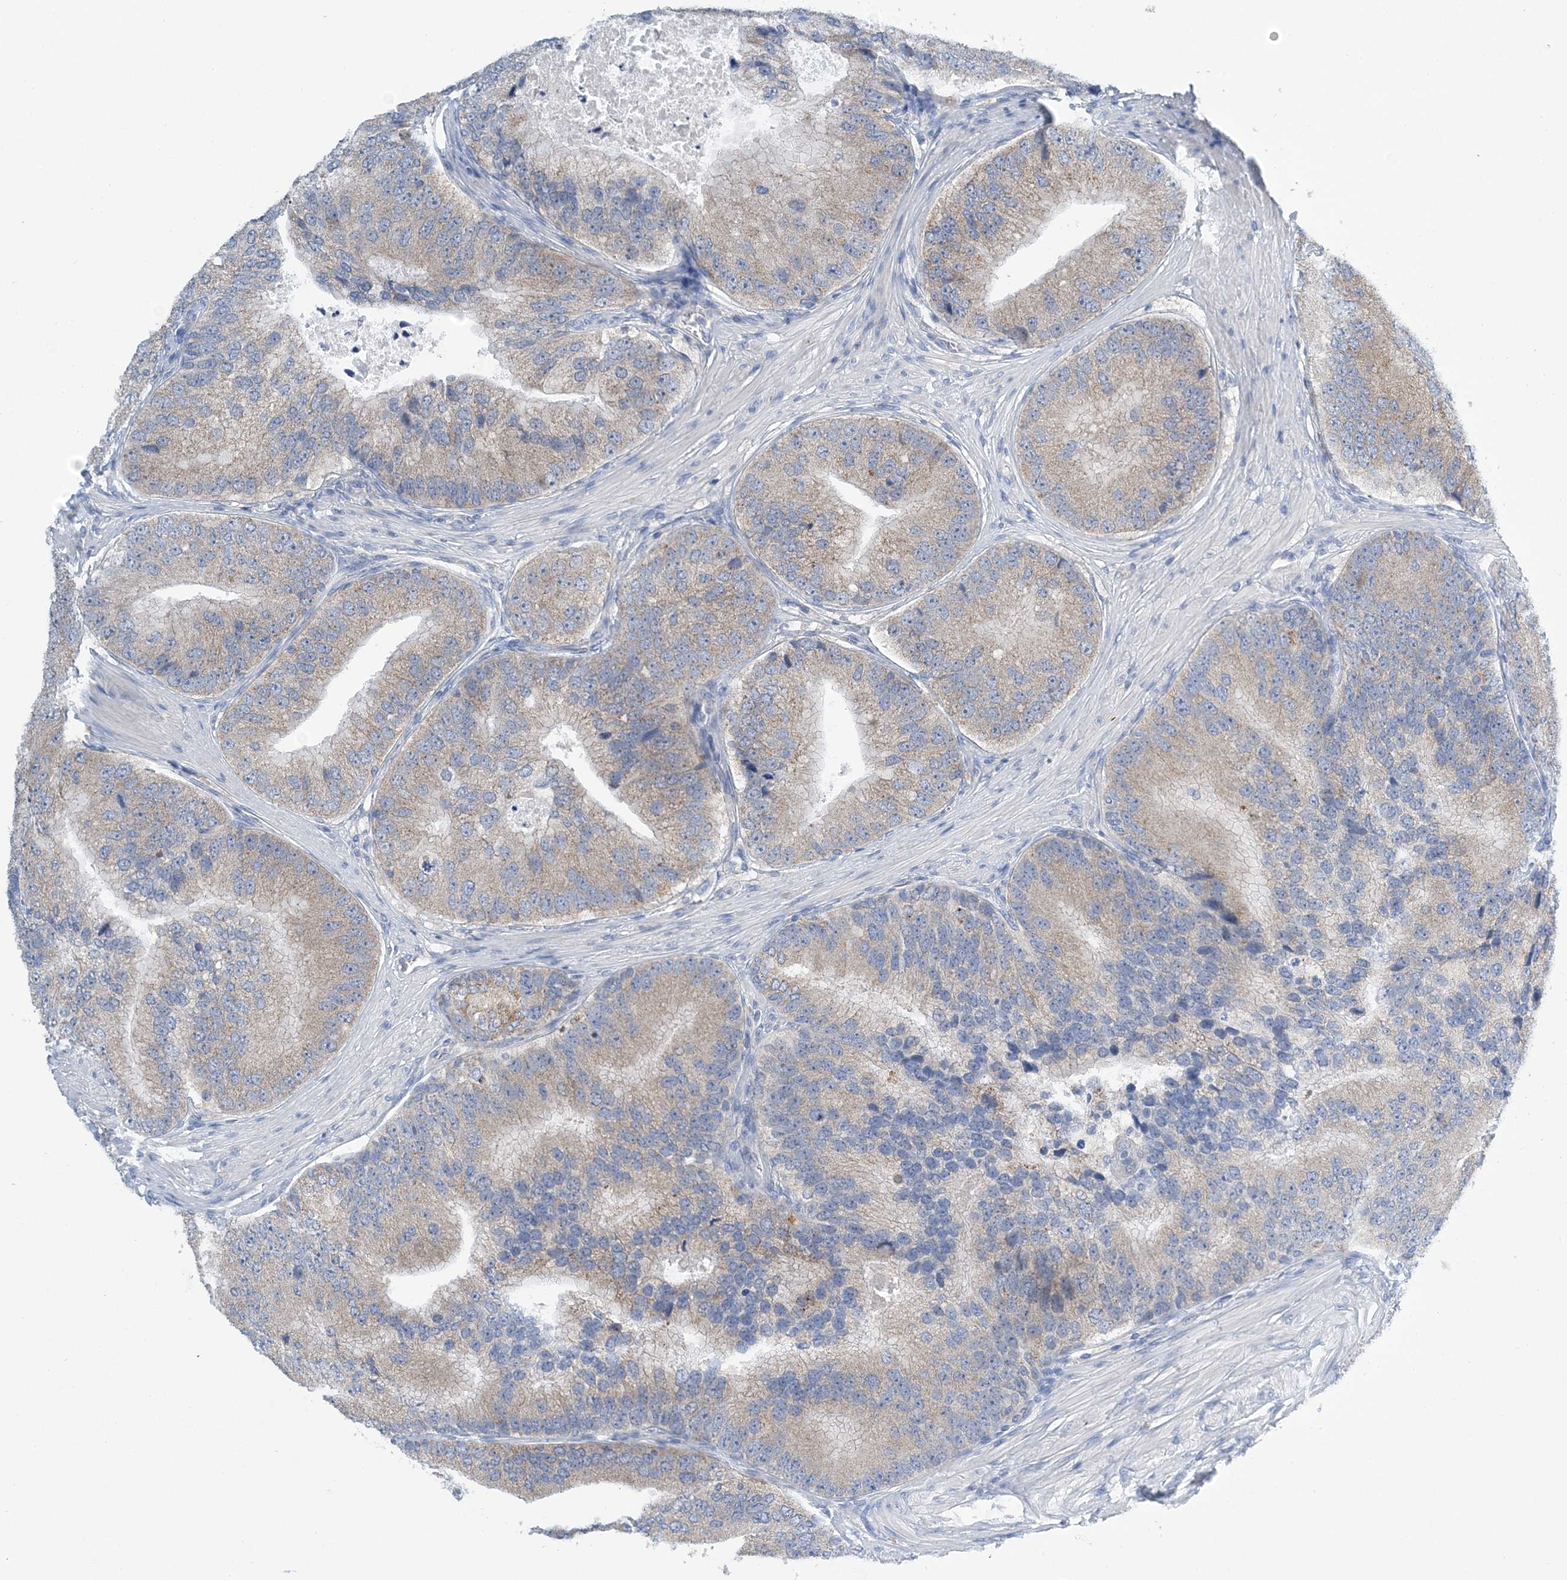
{"staining": {"intensity": "weak", "quantity": "25%-75%", "location": "cytoplasmic/membranous"}, "tissue": "prostate cancer", "cell_type": "Tumor cells", "image_type": "cancer", "snomed": [{"axis": "morphology", "description": "Adenocarcinoma, High grade"}, {"axis": "topography", "description": "Prostate"}], "caption": "Adenocarcinoma (high-grade) (prostate) was stained to show a protein in brown. There is low levels of weak cytoplasmic/membranous positivity in approximately 25%-75% of tumor cells.", "gene": "COPE", "patient": {"sex": "male", "age": 70}}